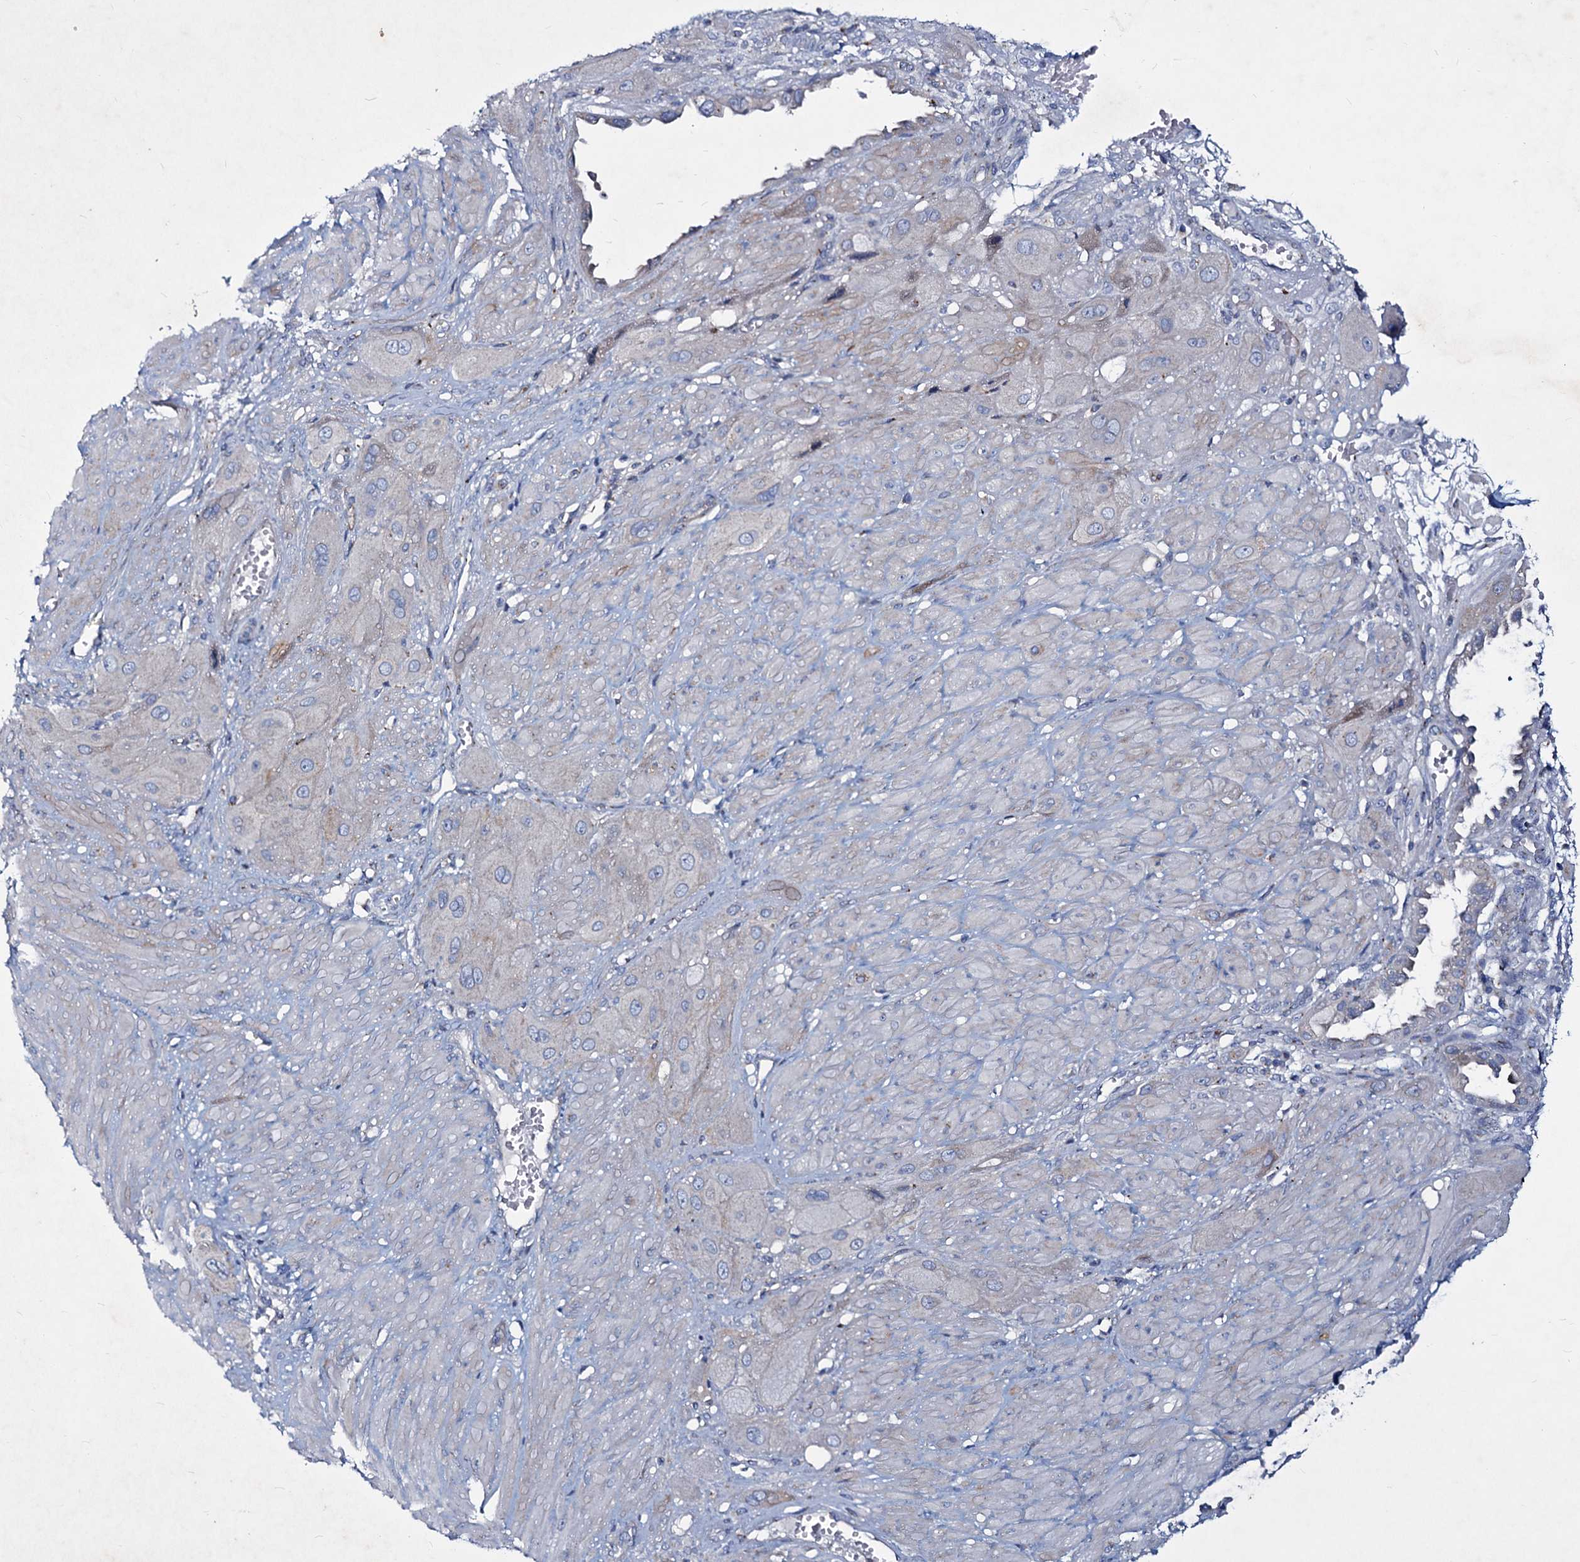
{"staining": {"intensity": "negative", "quantity": "none", "location": "none"}, "tissue": "cervical cancer", "cell_type": "Tumor cells", "image_type": "cancer", "snomed": [{"axis": "morphology", "description": "Squamous cell carcinoma, NOS"}, {"axis": "topography", "description": "Cervix"}], "caption": "The photomicrograph demonstrates no staining of tumor cells in squamous cell carcinoma (cervical).", "gene": "AGBL4", "patient": {"sex": "female", "age": 34}}